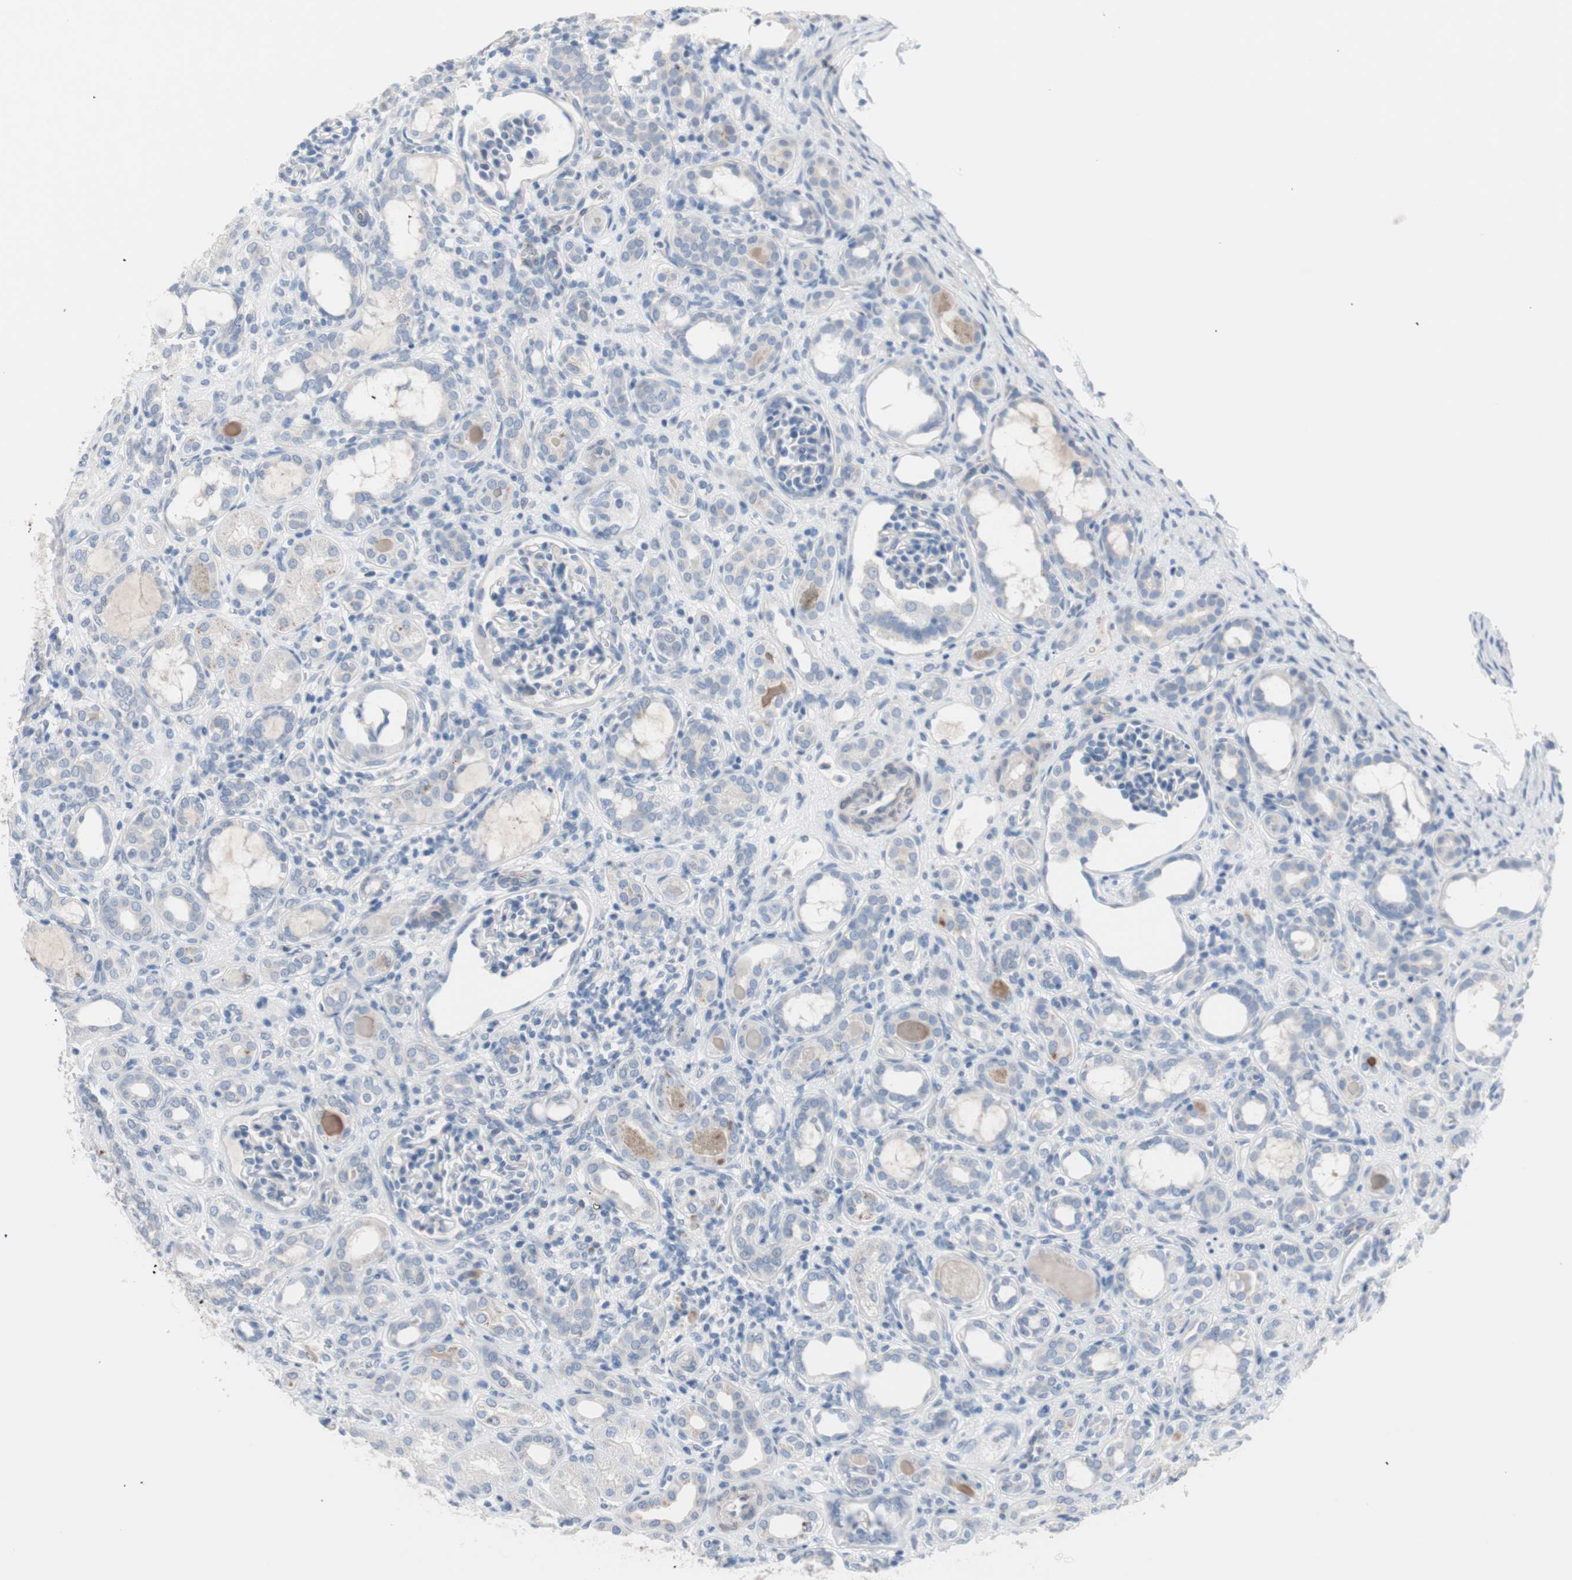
{"staining": {"intensity": "negative", "quantity": "none", "location": "none"}, "tissue": "kidney", "cell_type": "Cells in glomeruli", "image_type": "normal", "snomed": [{"axis": "morphology", "description": "Normal tissue, NOS"}, {"axis": "topography", "description": "Kidney"}], "caption": "Immunohistochemical staining of benign kidney exhibits no significant expression in cells in glomeruli. Nuclei are stained in blue.", "gene": "ULBP1", "patient": {"sex": "male", "age": 7}}